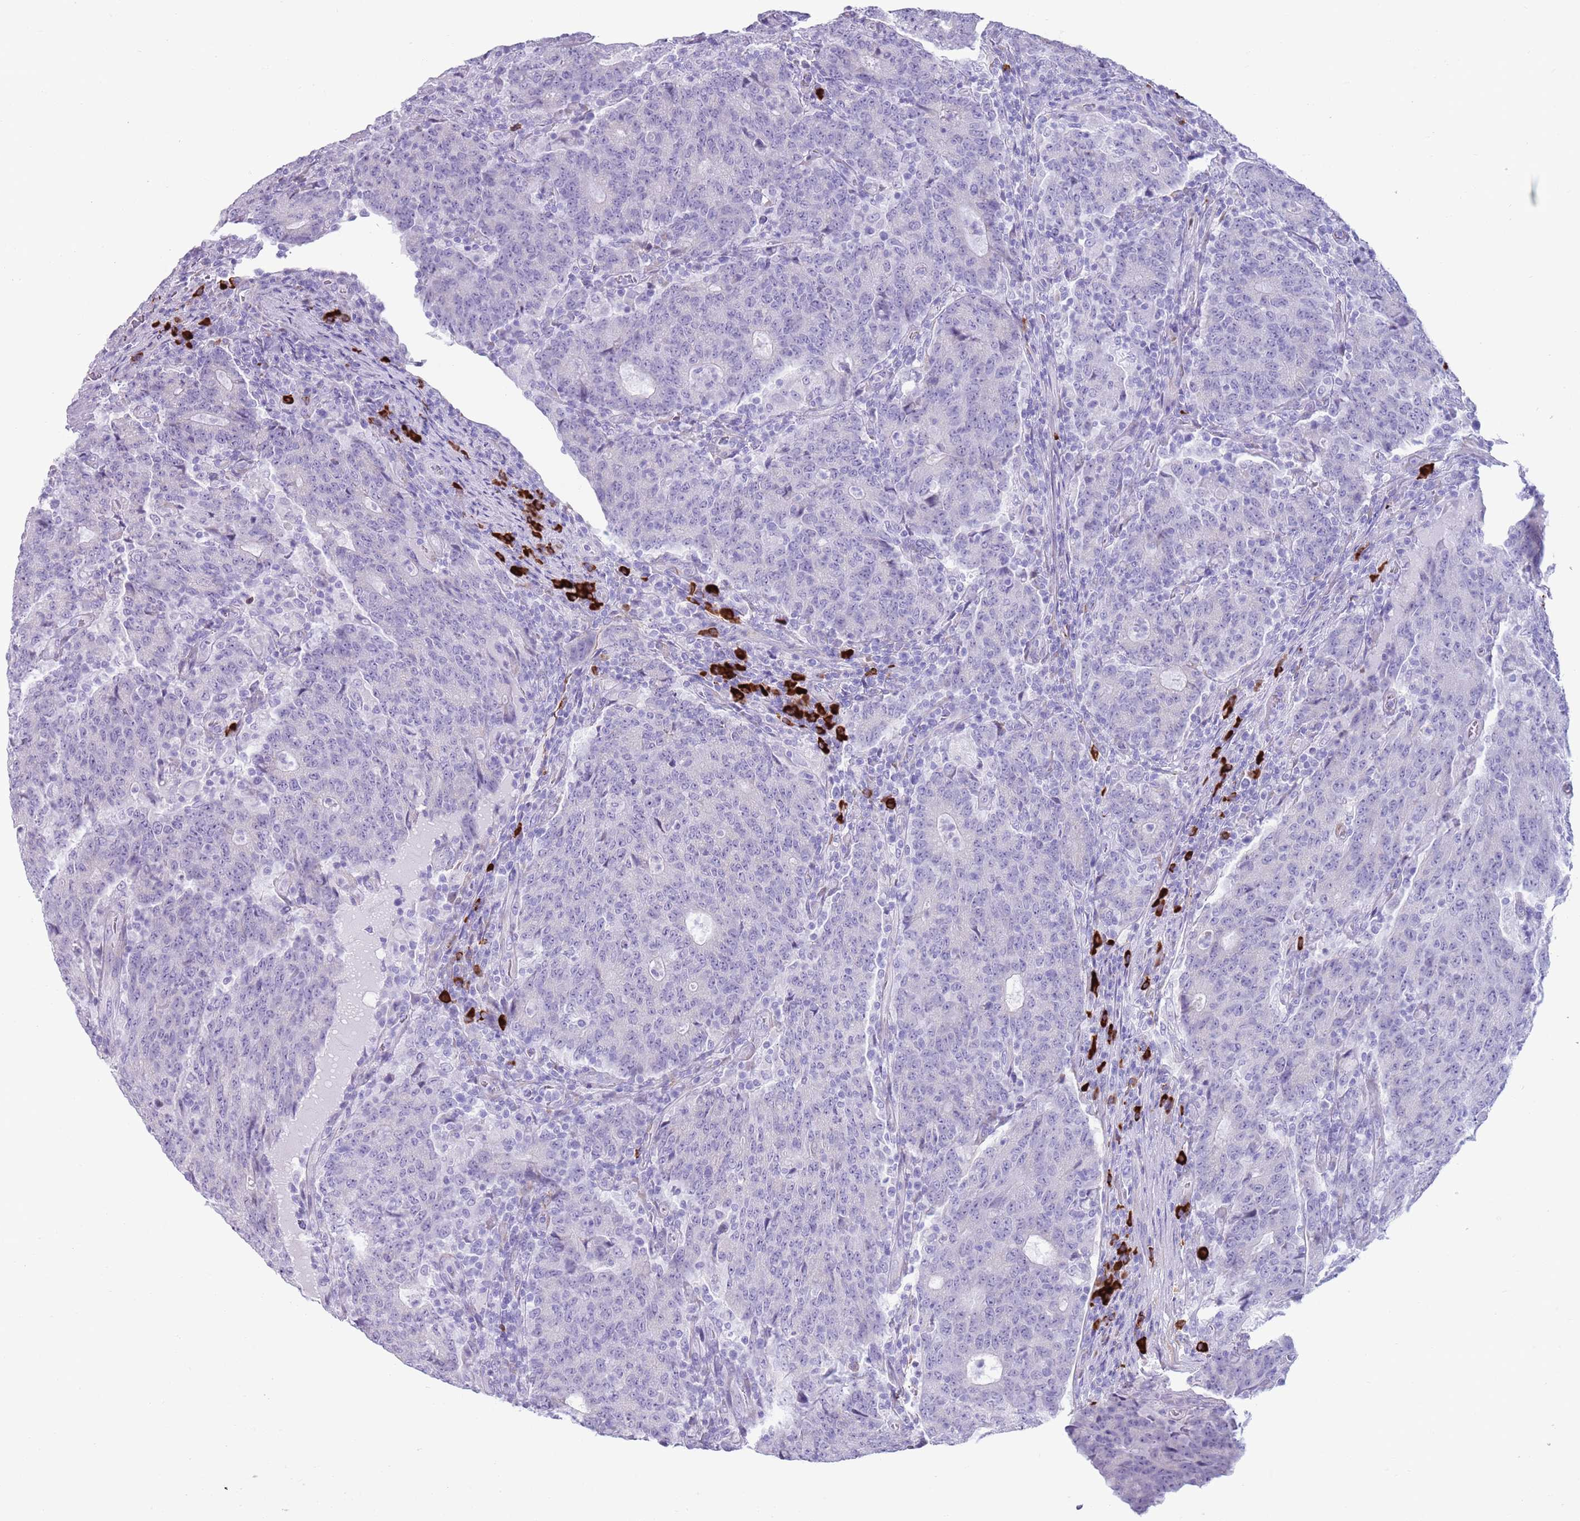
{"staining": {"intensity": "negative", "quantity": "none", "location": "none"}, "tissue": "colorectal cancer", "cell_type": "Tumor cells", "image_type": "cancer", "snomed": [{"axis": "morphology", "description": "Adenocarcinoma, NOS"}, {"axis": "topography", "description": "Colon"}], "caption": "Tumor cells show no significant protein expression in colorectal cancer (adenocarcinoma).", "gene": "LY6G5B", "patient": {"sex": "female", "age": 75}}